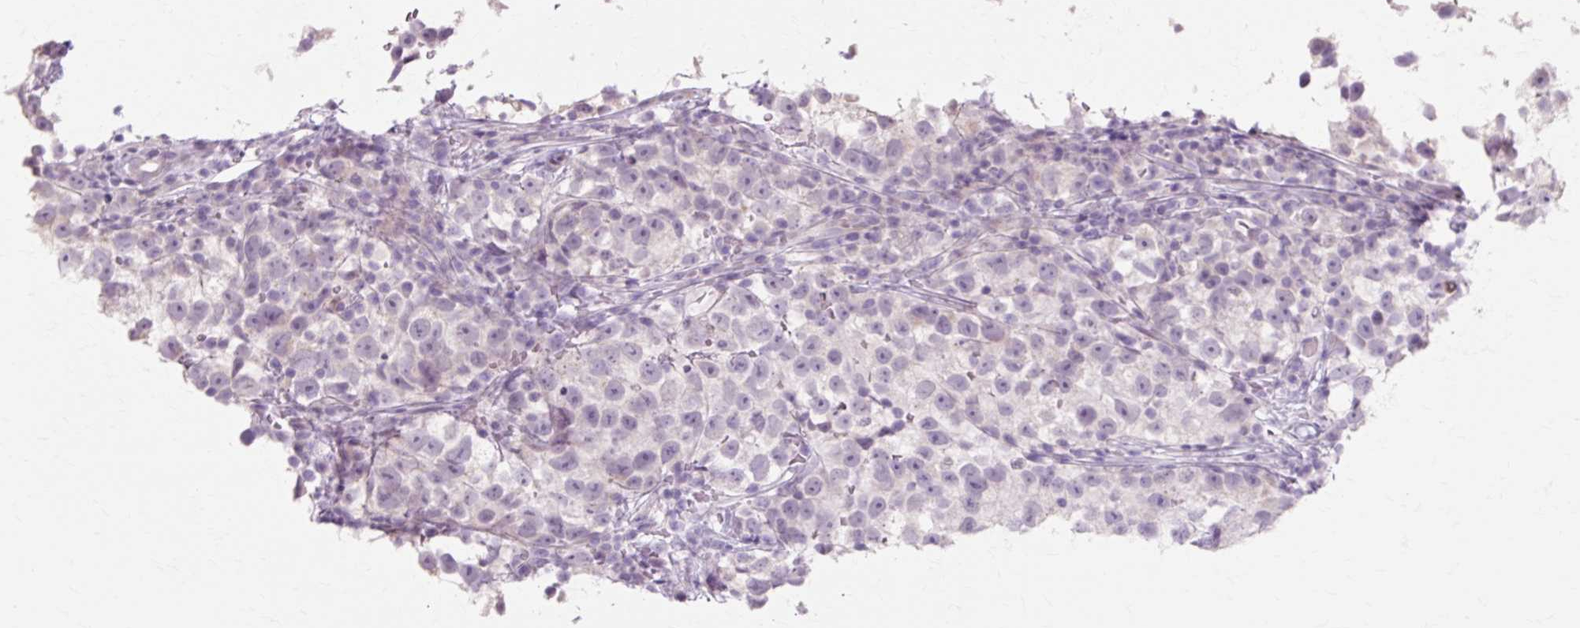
{"staining": {"intensity": "negative", "quantity": "none", "location": "none"}, "tissue": "testis cancer", "cell_type": "Tumor cells", "image_type": "cancer", "snomed": [{"axis": "morphology", "description": "Seminoma, NOS"}, {"axis": "topography", "description": "Testis"}], "caption": "Tumor cells show no significant protein staining in seminoma (testis). (Immunohistochemistry, brightfield microscopy, high magnification).", "gene": "IRX2", "patient": {"sex": "male", "age": 22}}